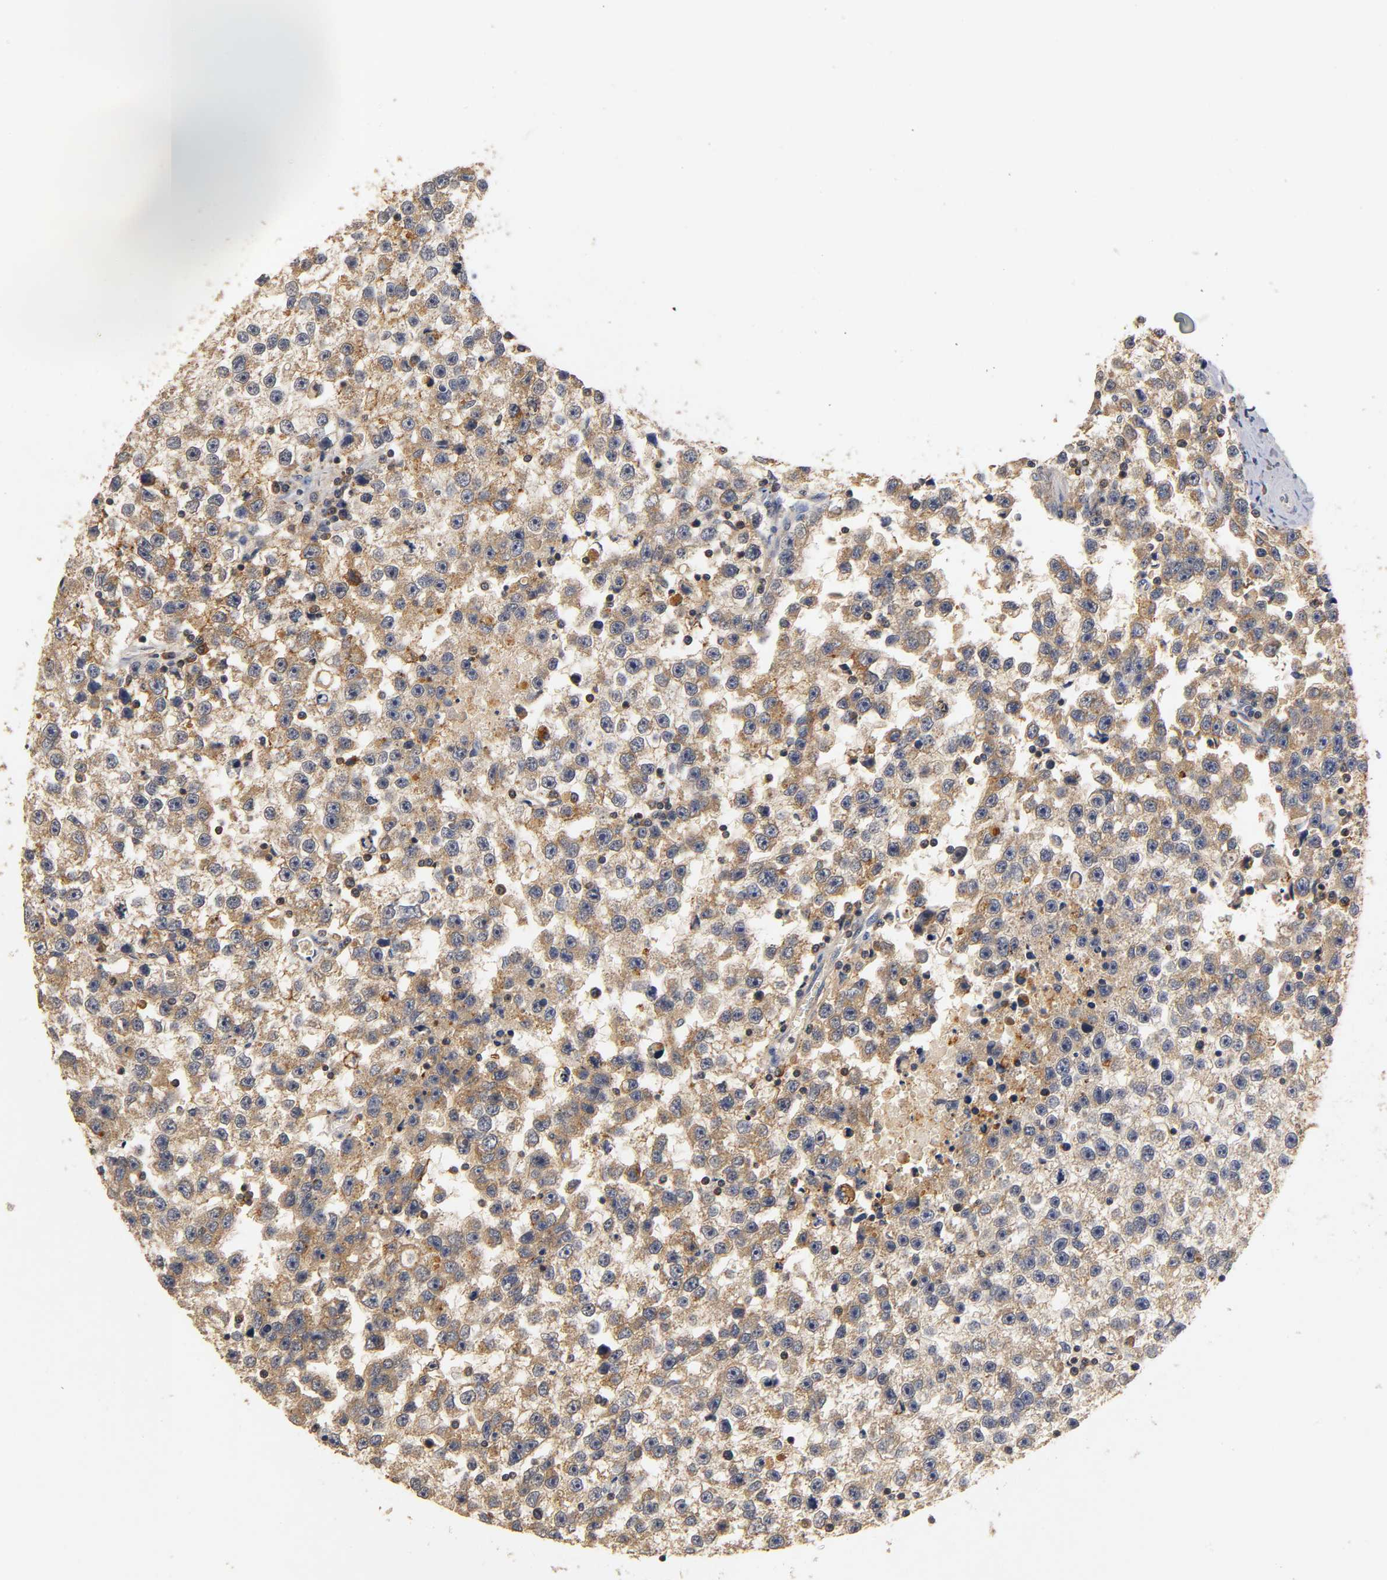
{"staining": {"intensity": "moderate", "quantity": ">75%", "location": "cytoplasmic/membranous"}, "tissue": "testis cancer", "cell_type": "Tumor cells", "image_type": "cancer", "snomed": [{"axis": "morphology", "description": "Seminoma, NOS"}, {"axis": "topography", "description": "Testis"}], "caption": "Testis seminoma stained with a protein marker exhibits moderate staining in tumor cells.", "gene": "SCAP", "patient": {"sex": "male", "age": 33}}